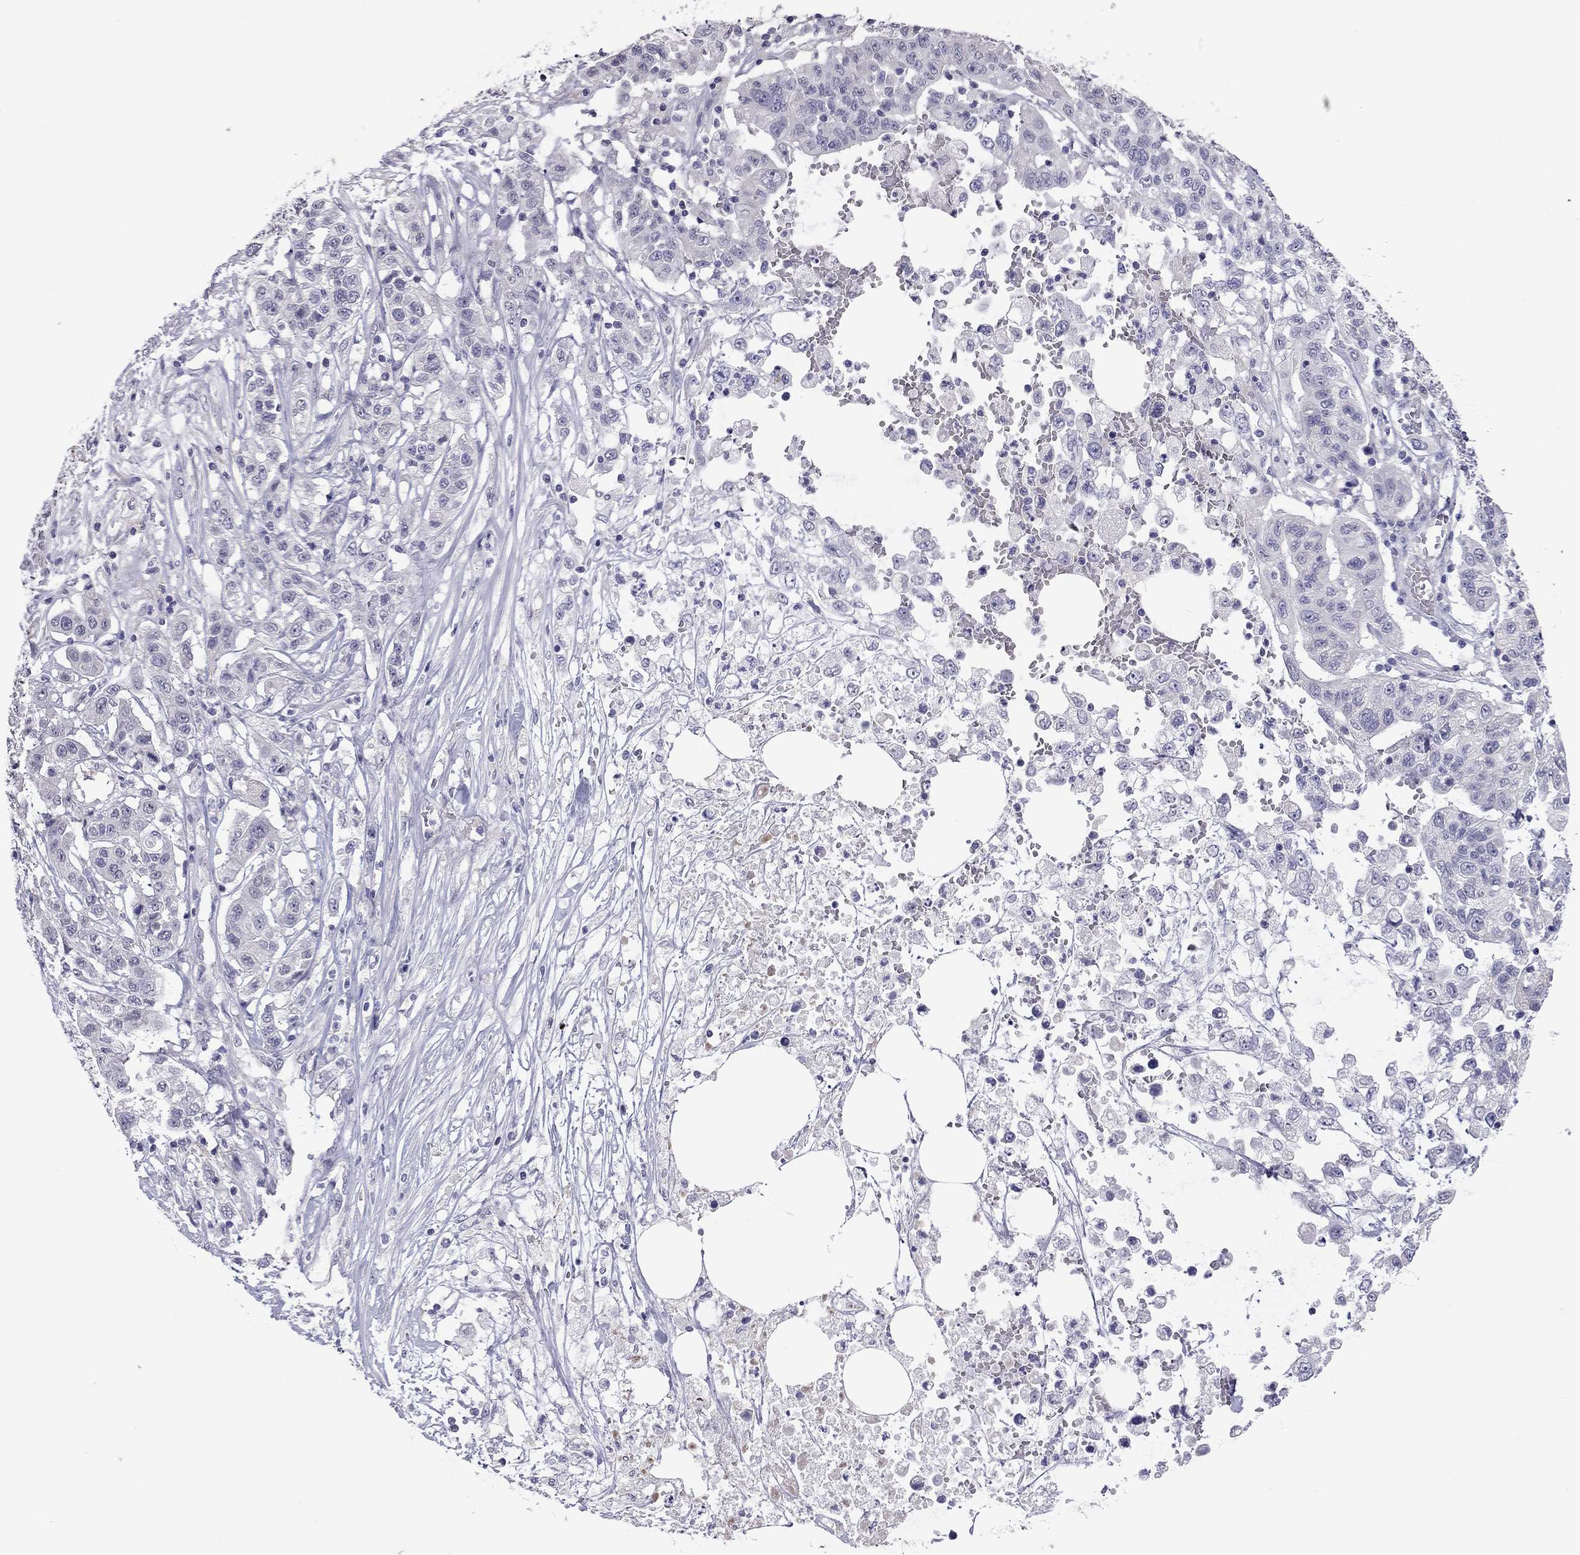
{"staining": {"intensity": "negative", "quantity": "none", "location": "none"}, "tissue": "liver cancer", "cell_type": "Tumor cells", "image_type": "cancer", "snomed": [{"axis": "morphology", "description": "Adenocarcinoma, NOS"}, {"axis": "morphology", "description": "Cholangiocarcinoma"}, {"axis": "topography", "description": "Liver"}], "caption": "The histopathology image exhibits no significant expression in tumor cells of liver cancer.", "gene": "PPP1R3A", "patient": {"sex": "male", "age": 64}}